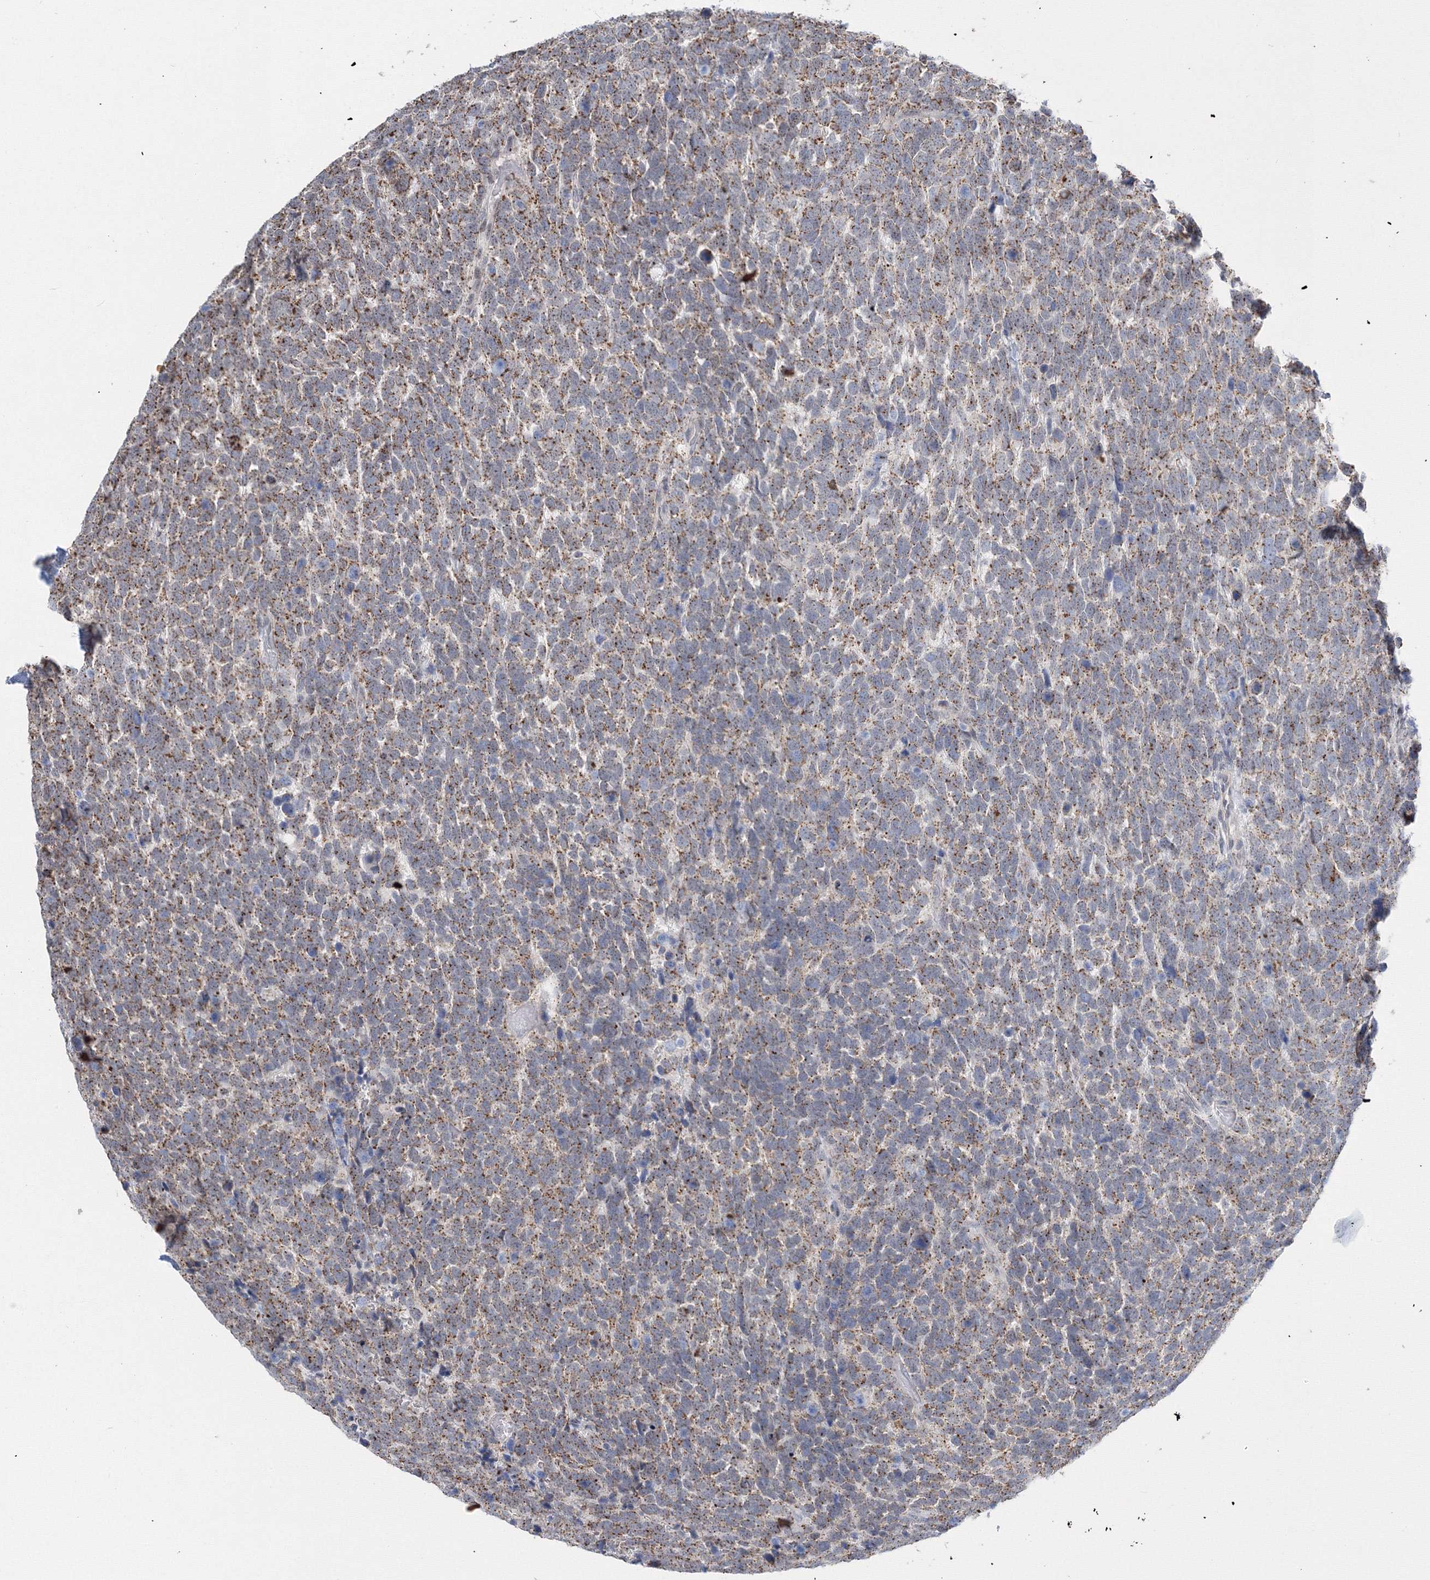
{"staining": {"intensity": "moderate", "quantity": ">75%", "location": "cytoplasmic/membranous"}, "tissue": "urothelial cancer", "cell_type": "Tumor cells", "image_type": "cancer", "snomed": [{"axis": "morphology", "description": "Urothelial carcinoma, High grade"}, {"axis": "topography", "description": "Urinary bladder"}], "caption": "This photomicrograph demonstrates immunohistochemistry (IHC) staining of high-grade urothelial carcinoma, with medium moderate cytoplasmic/membranous expression in approximately >75% of tumor cells.", "gene": "AASDH", "patient": {"sex": "female", "age": 82}}